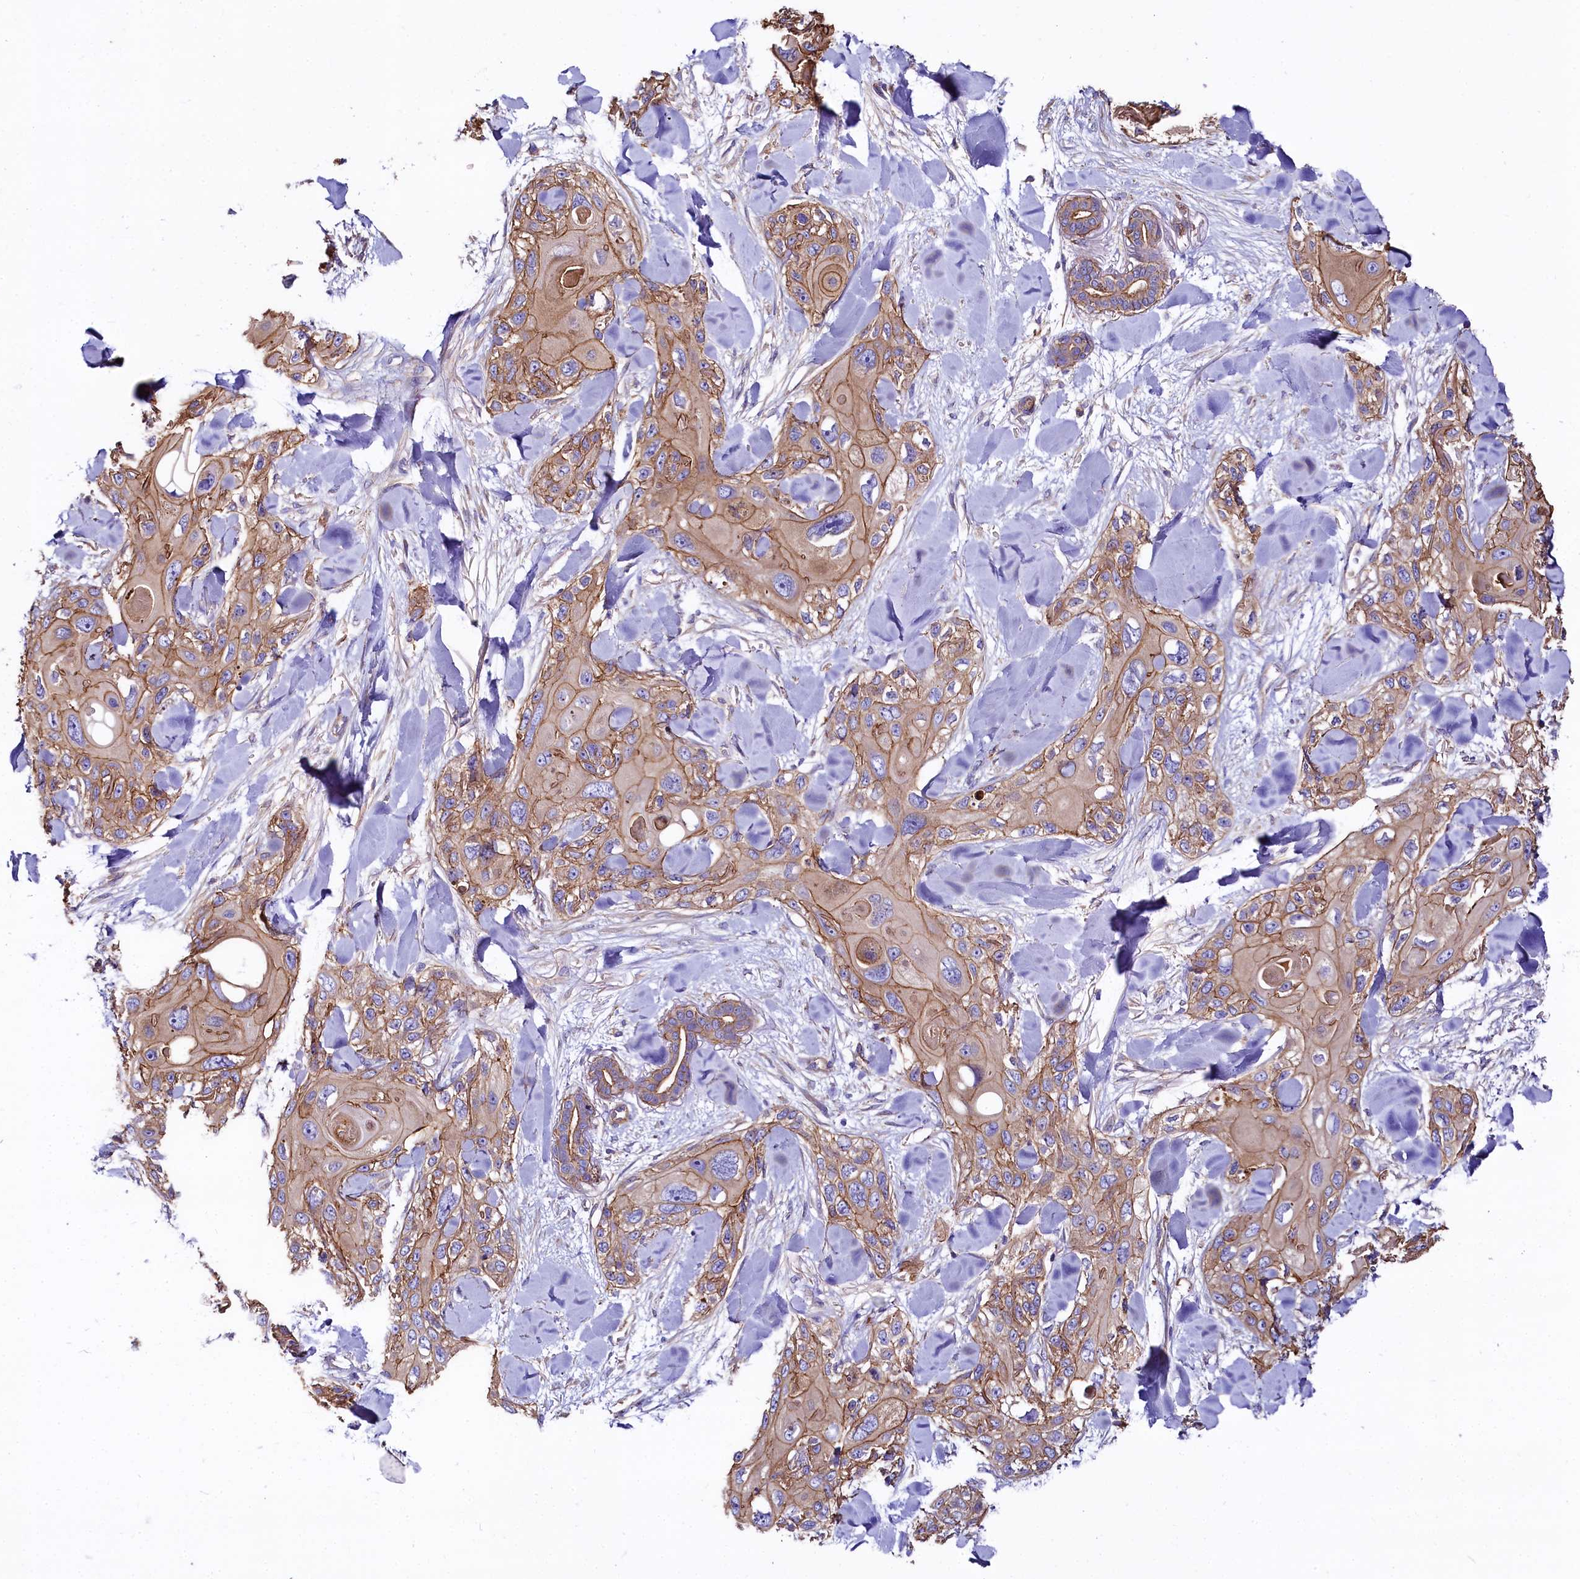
{"staining": {"intensity": "moderate", "quantity": ">75%", "location": "cytoplasmic/membranous"}, "tissue": "skin cancer", "cell_type": "Tumor cells", "image_type": "cancer", "snomed": [{"axis": "morphology", "description": "Normal tissue, NOS"}, {"axis": "morphology", "description": "Squamous cell carcinoma, NOS"}, {"axis": "topography", "description": "Skin"}], "caption": "This is an image of IHC staining of skin squamous cell carcinoma, which shows moderate positivity in the cytoplasmic/membranous of tumor cells.", "gene": "FCHSD2", "patient": {"sex": "male", "age": 72}}